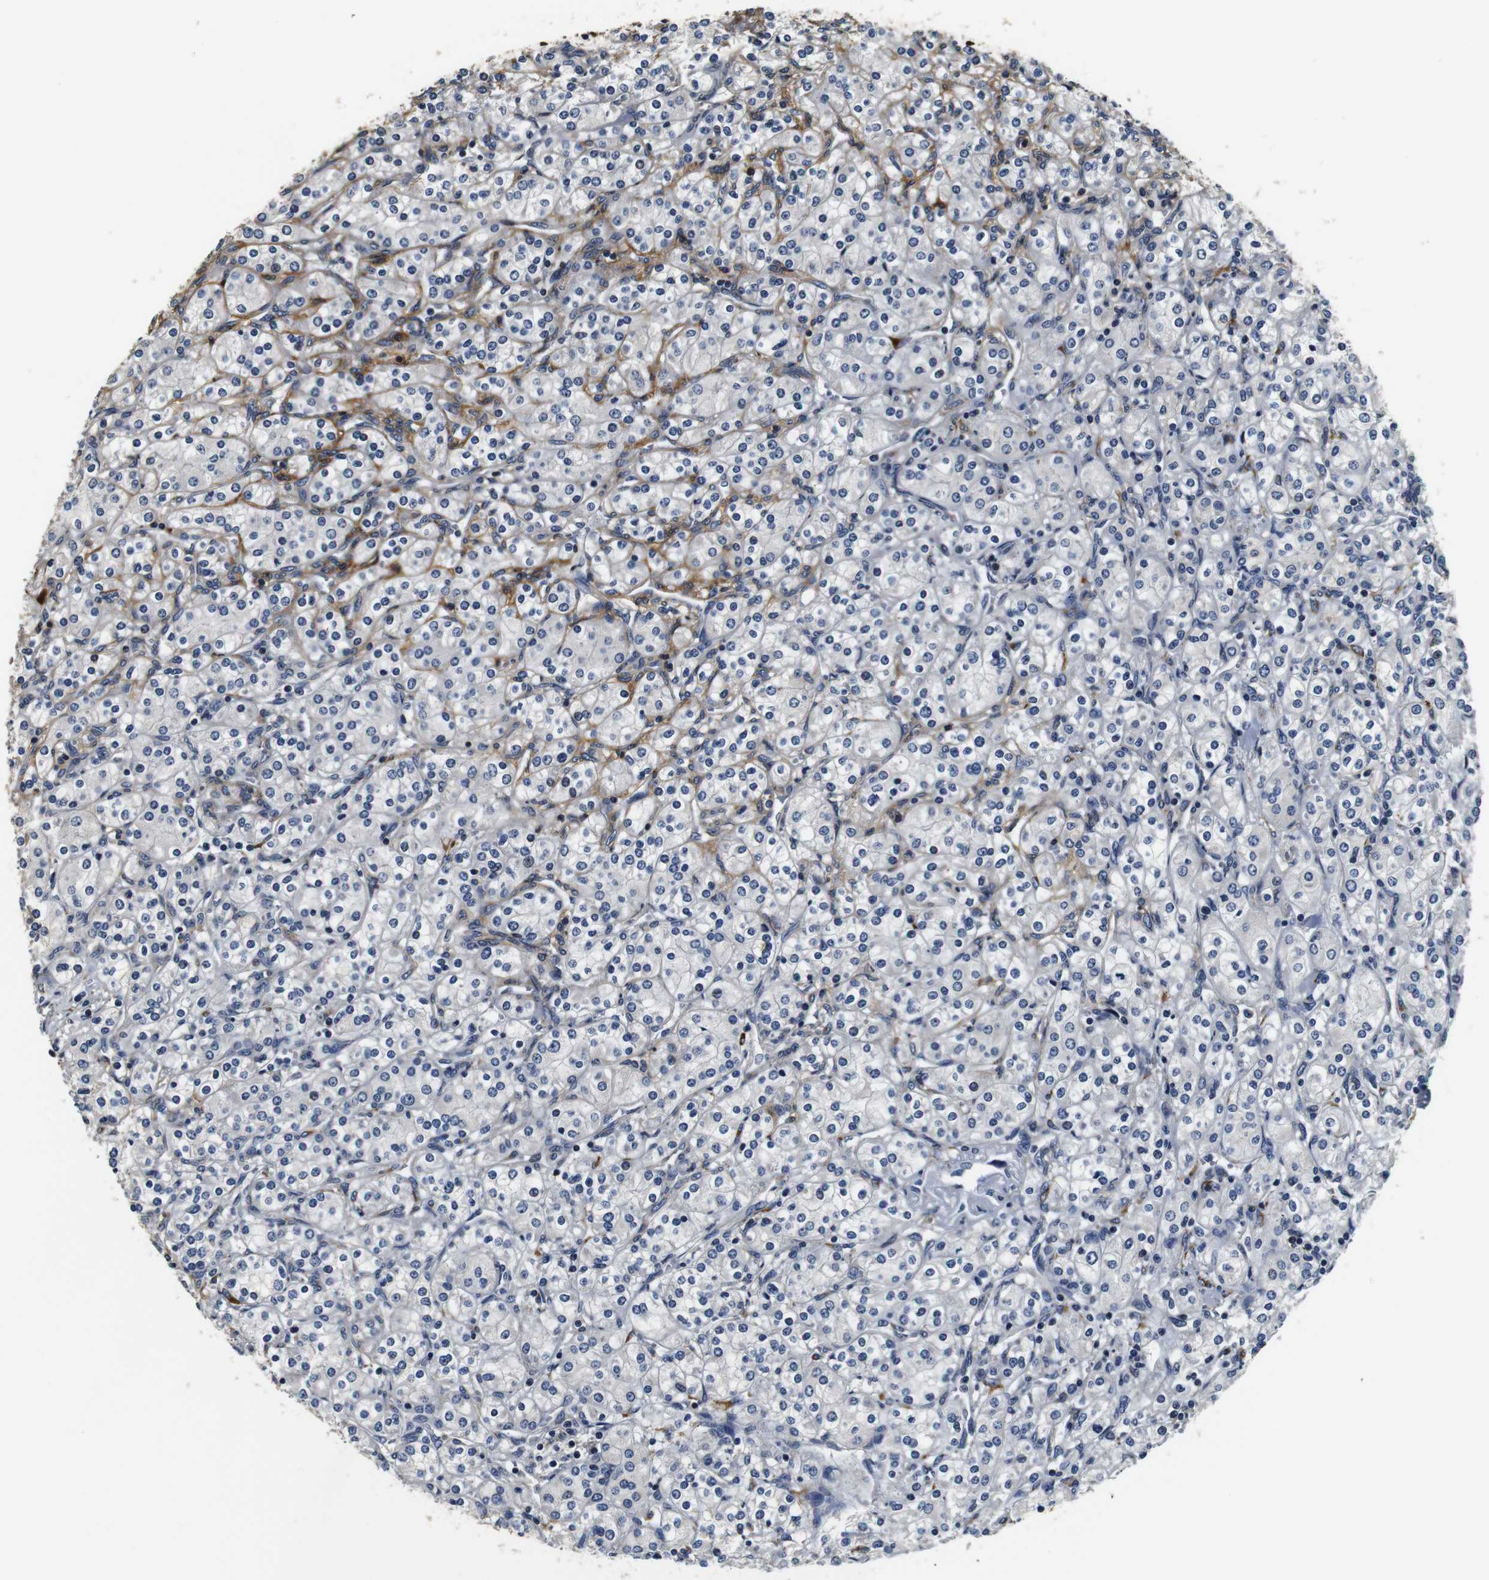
{"staining": {"intensity": "negative", "quantity": "none", "location": "none"}, "tissue": "renal cancer", "cell_type": "Tumor cells", "image_type": "cancer", "snomed": [{"axis": "morphology", "description": "Adenocarcinoma, NOS"}, {"axis": "topography", "description": "Kidney"}], "caption": "Tumor cells are negative for protein expression in human adenocarcinoma (renal).", "gene": "COL1A1", "patient": {"sex": "male", "age": 77}}